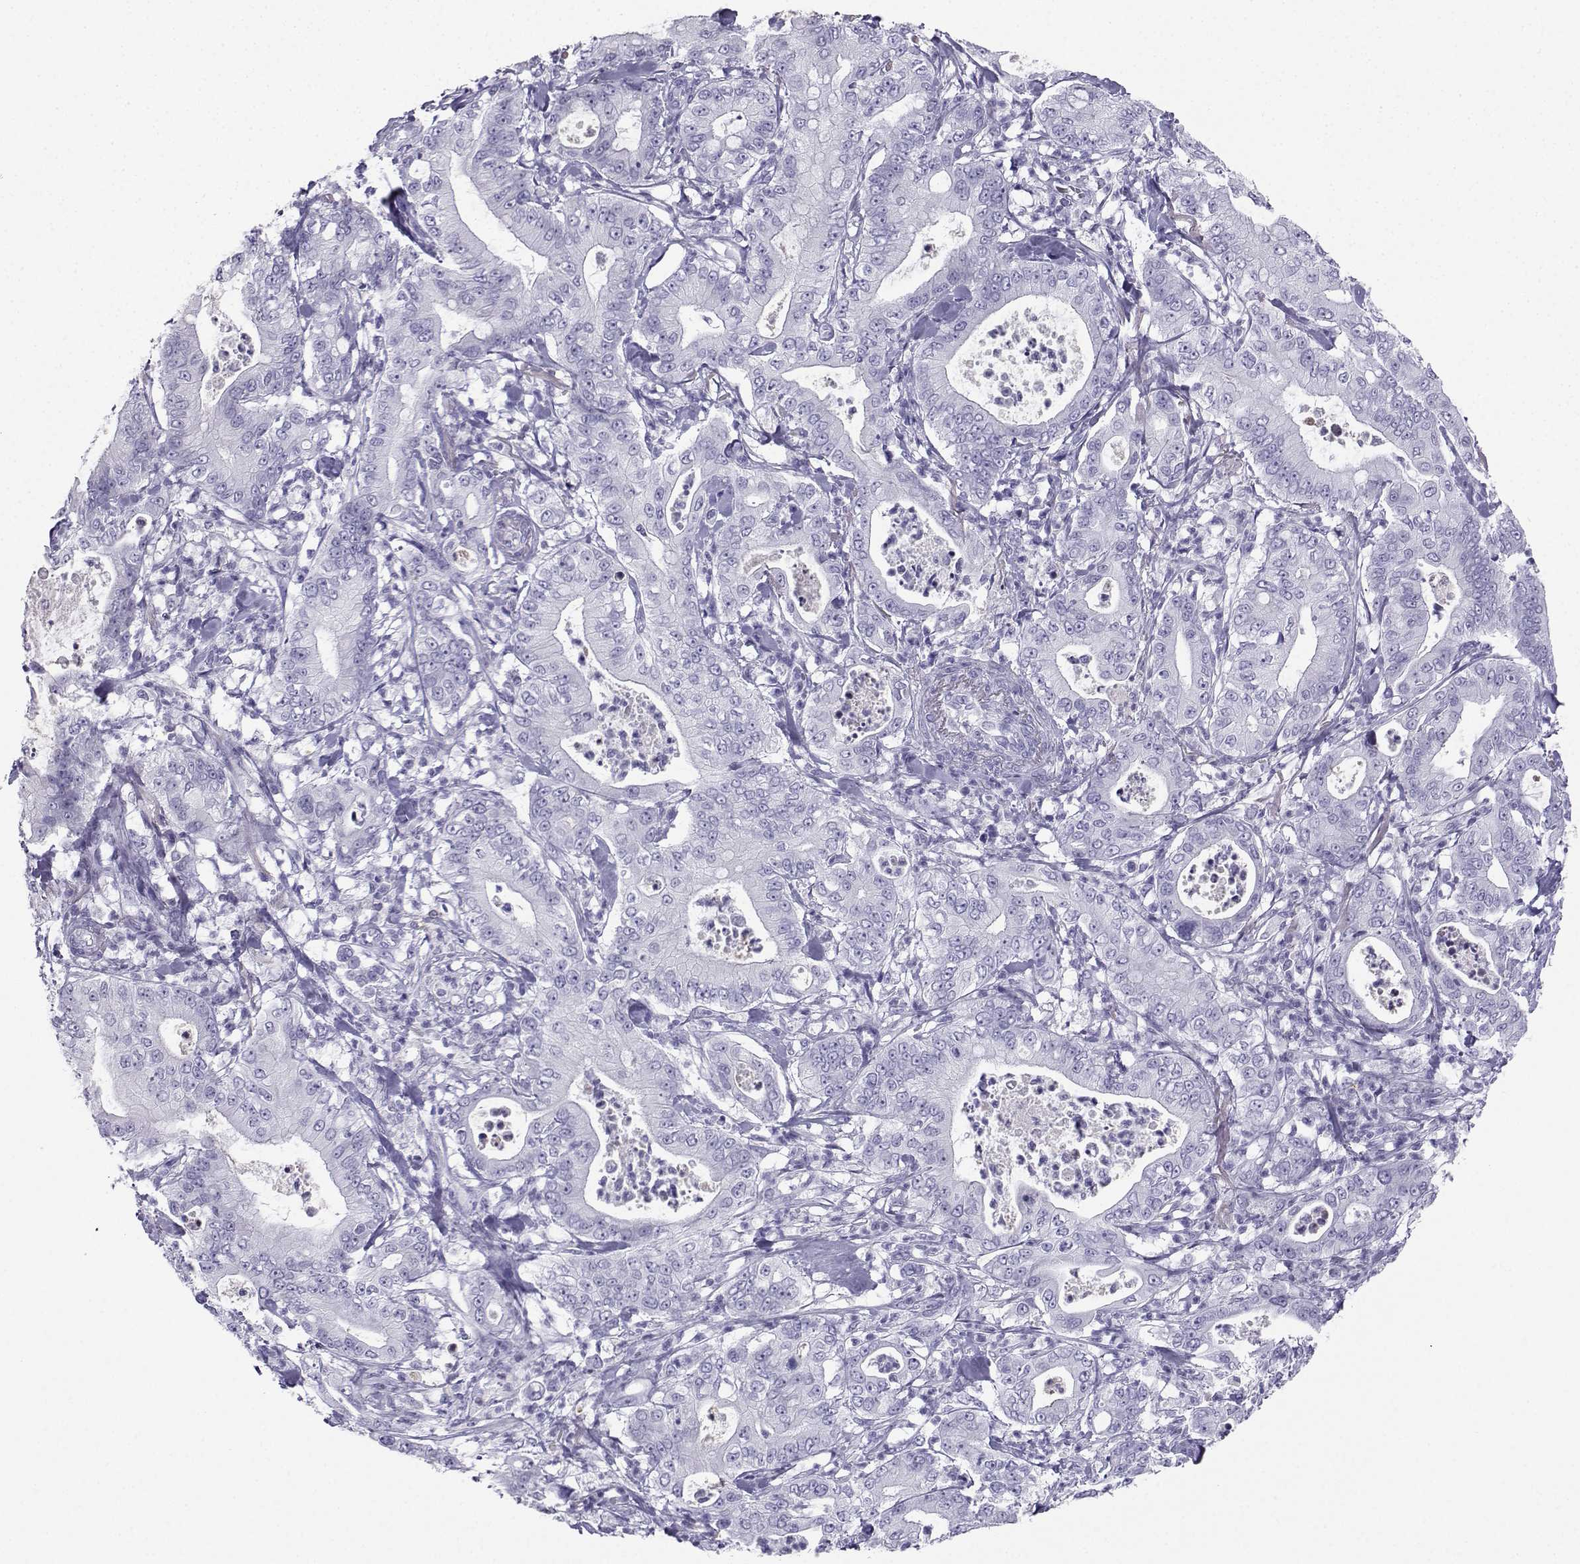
{"staining": {"intensity": "negative", "quantity": "none", "location": "none"}, "tissue": "pancreatic cancer", "cell_type": "Tumor cells", "image_type": "cancer", "snomed": [{"axis": "morphology", "description": "Adenocarcinoma, NOS"}, {"axis": "topography", "description": "Pancreas"}], "caption": "Immunohistochemistry (IHC) micrograph of pancreatic cancer stained for a protein (brown), which demonstrates no expression in tumor cells.", "gene": "SLC18A2", "patient": {"sex": "male", "age": 71}}